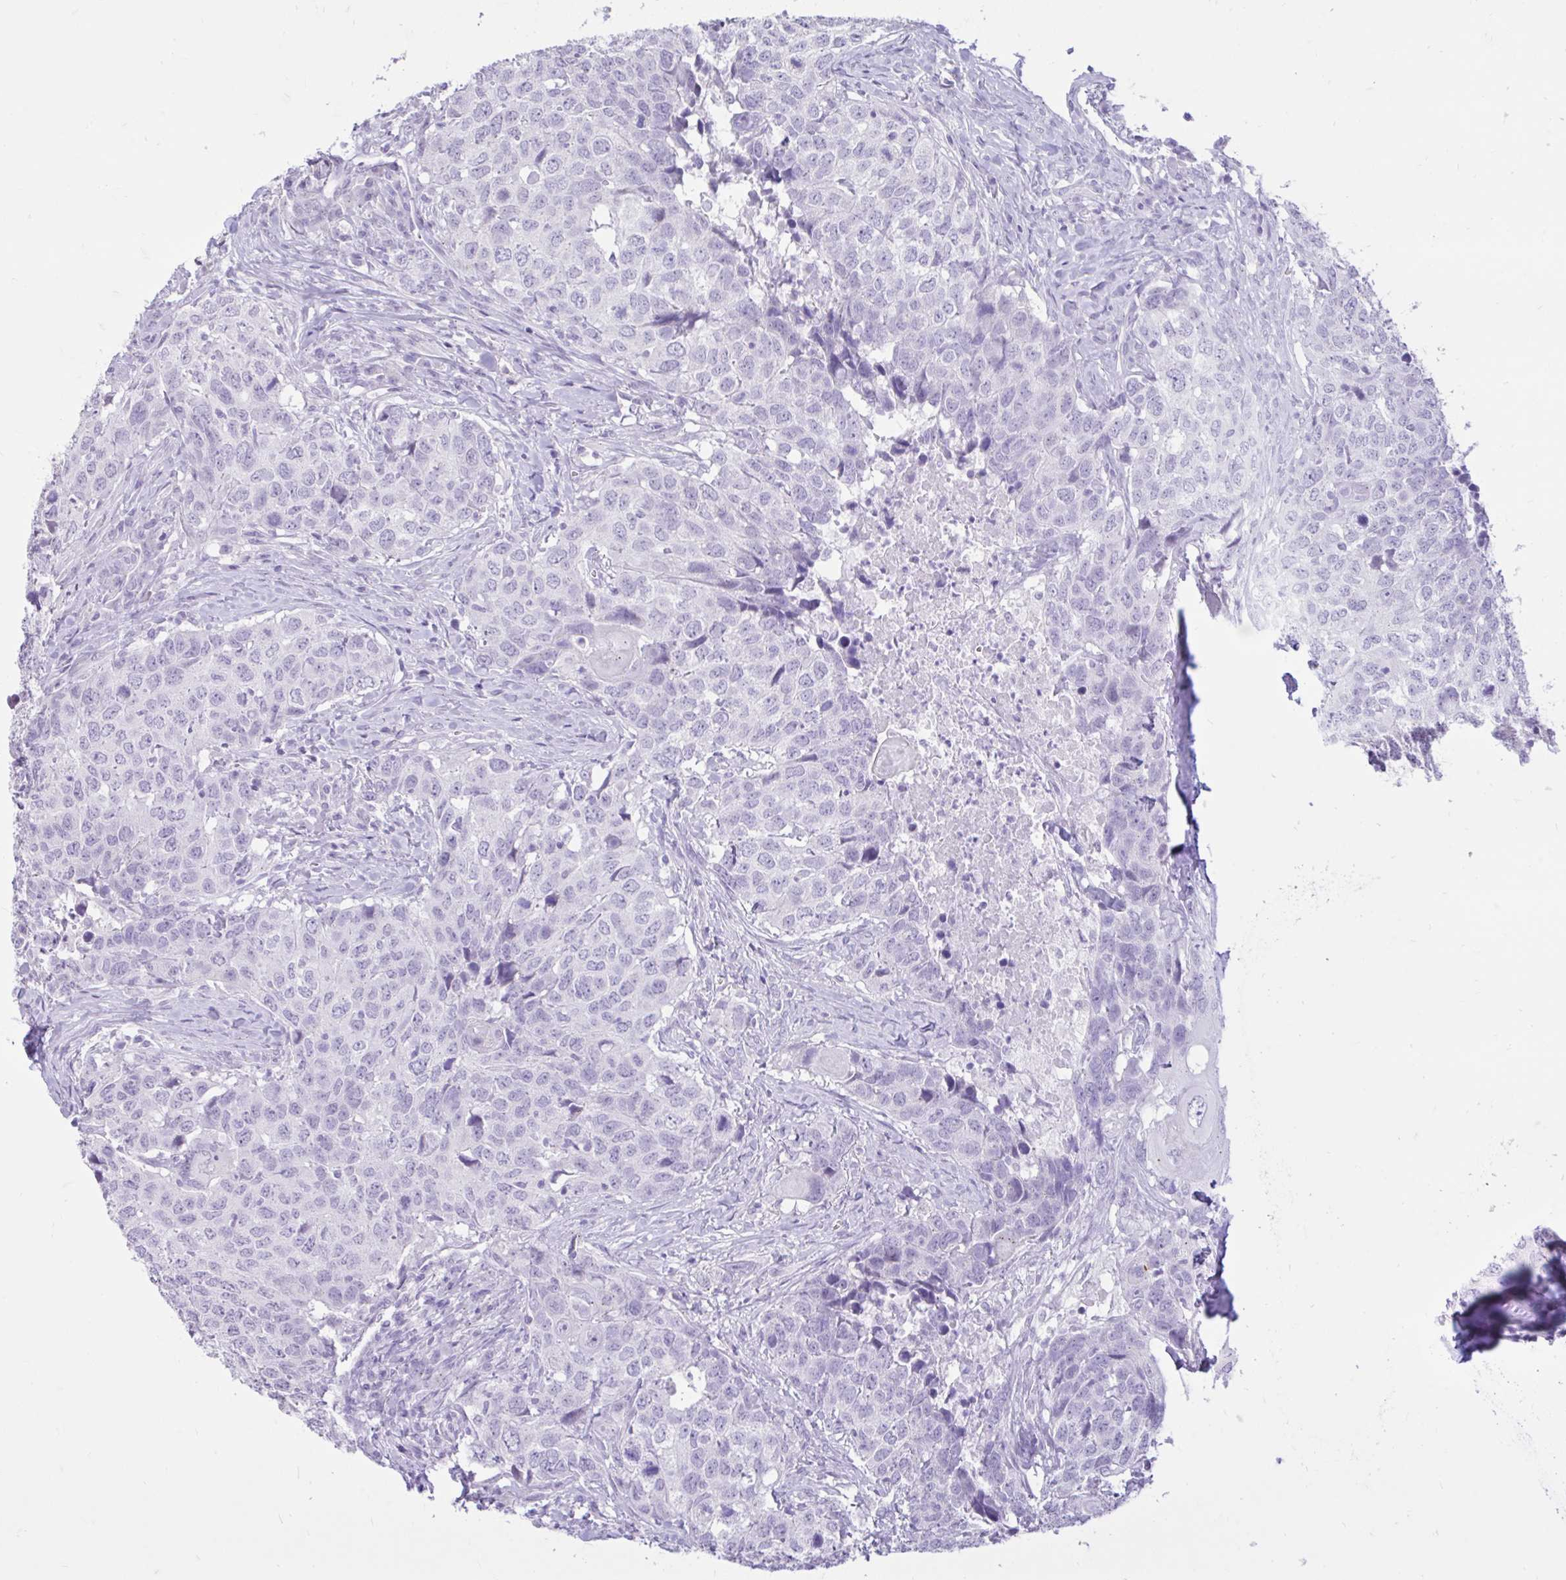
{"staining": {"intensity": "negative", "quantity": "none", "location": "none"}, "tissue": "head and neck cancer", "cell_type": "Tumor cells", "image_type": "cancer", "snomed": [{"axis": "morphology", "description": "Normal tissue, NOS"}, {"axis": "morphology", "description": "Squamous cell carcinoma, NOS"}, {"axis": "topography", "description": "Skeletal muscle"}, {"axis": "topography", "description": "Vascular tissue"}, {"axis": "topography", "description": "Peripheral nerve tissue"}, {"axis": "topography", "description": "Head-Neck"}], "caption": "There is no significant expression in tumor cells of head and neck squamous cell carcinoma.", "gene": "REEP1", "patient": {"sex": "male", "age": 66}}